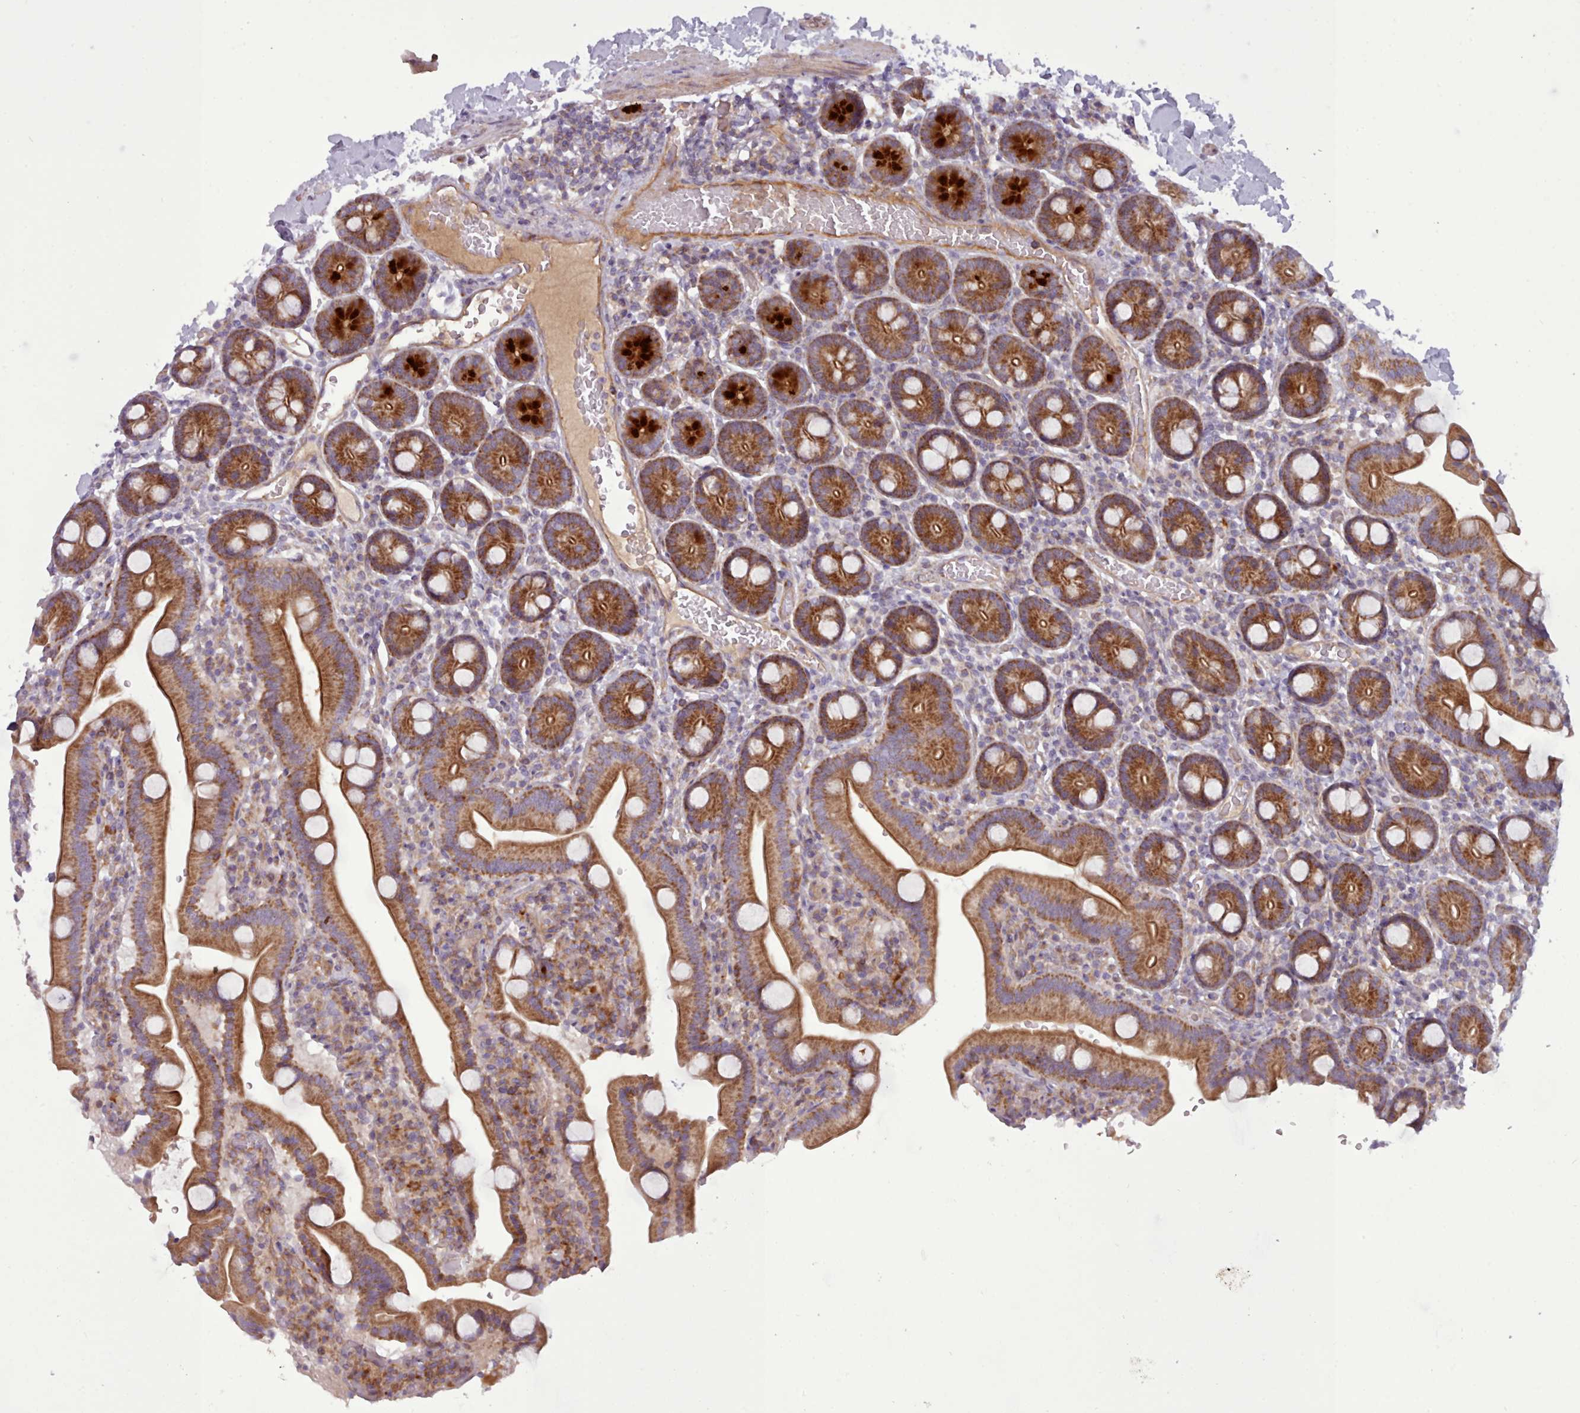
{"staining": {"intensity": "moderate", "quantity": ">75%", "location": "cytoplasmic/membranous"}, "tissue": "duodenum", "cell_type": "Glandular cells", "image_type": "normal", "snomed": [{"axis": "morphology", "description": "Normal tissue, NOS"}, {"axis": "topography", "description": "Duodenum"}], "caption": "Immunohistochemistry (IHC) photomicrograph of unremarkable duodenum: duodenum stained using immunohistochemistry exhibits medium levels of moderate protein expression localized specifically in the cytoplasmic/membranous of glandular cells, appearing as a cytoplasmic/membranous brown color.", "gene": "TENT4B", "patient": {"sex": "male", "age": 55}}